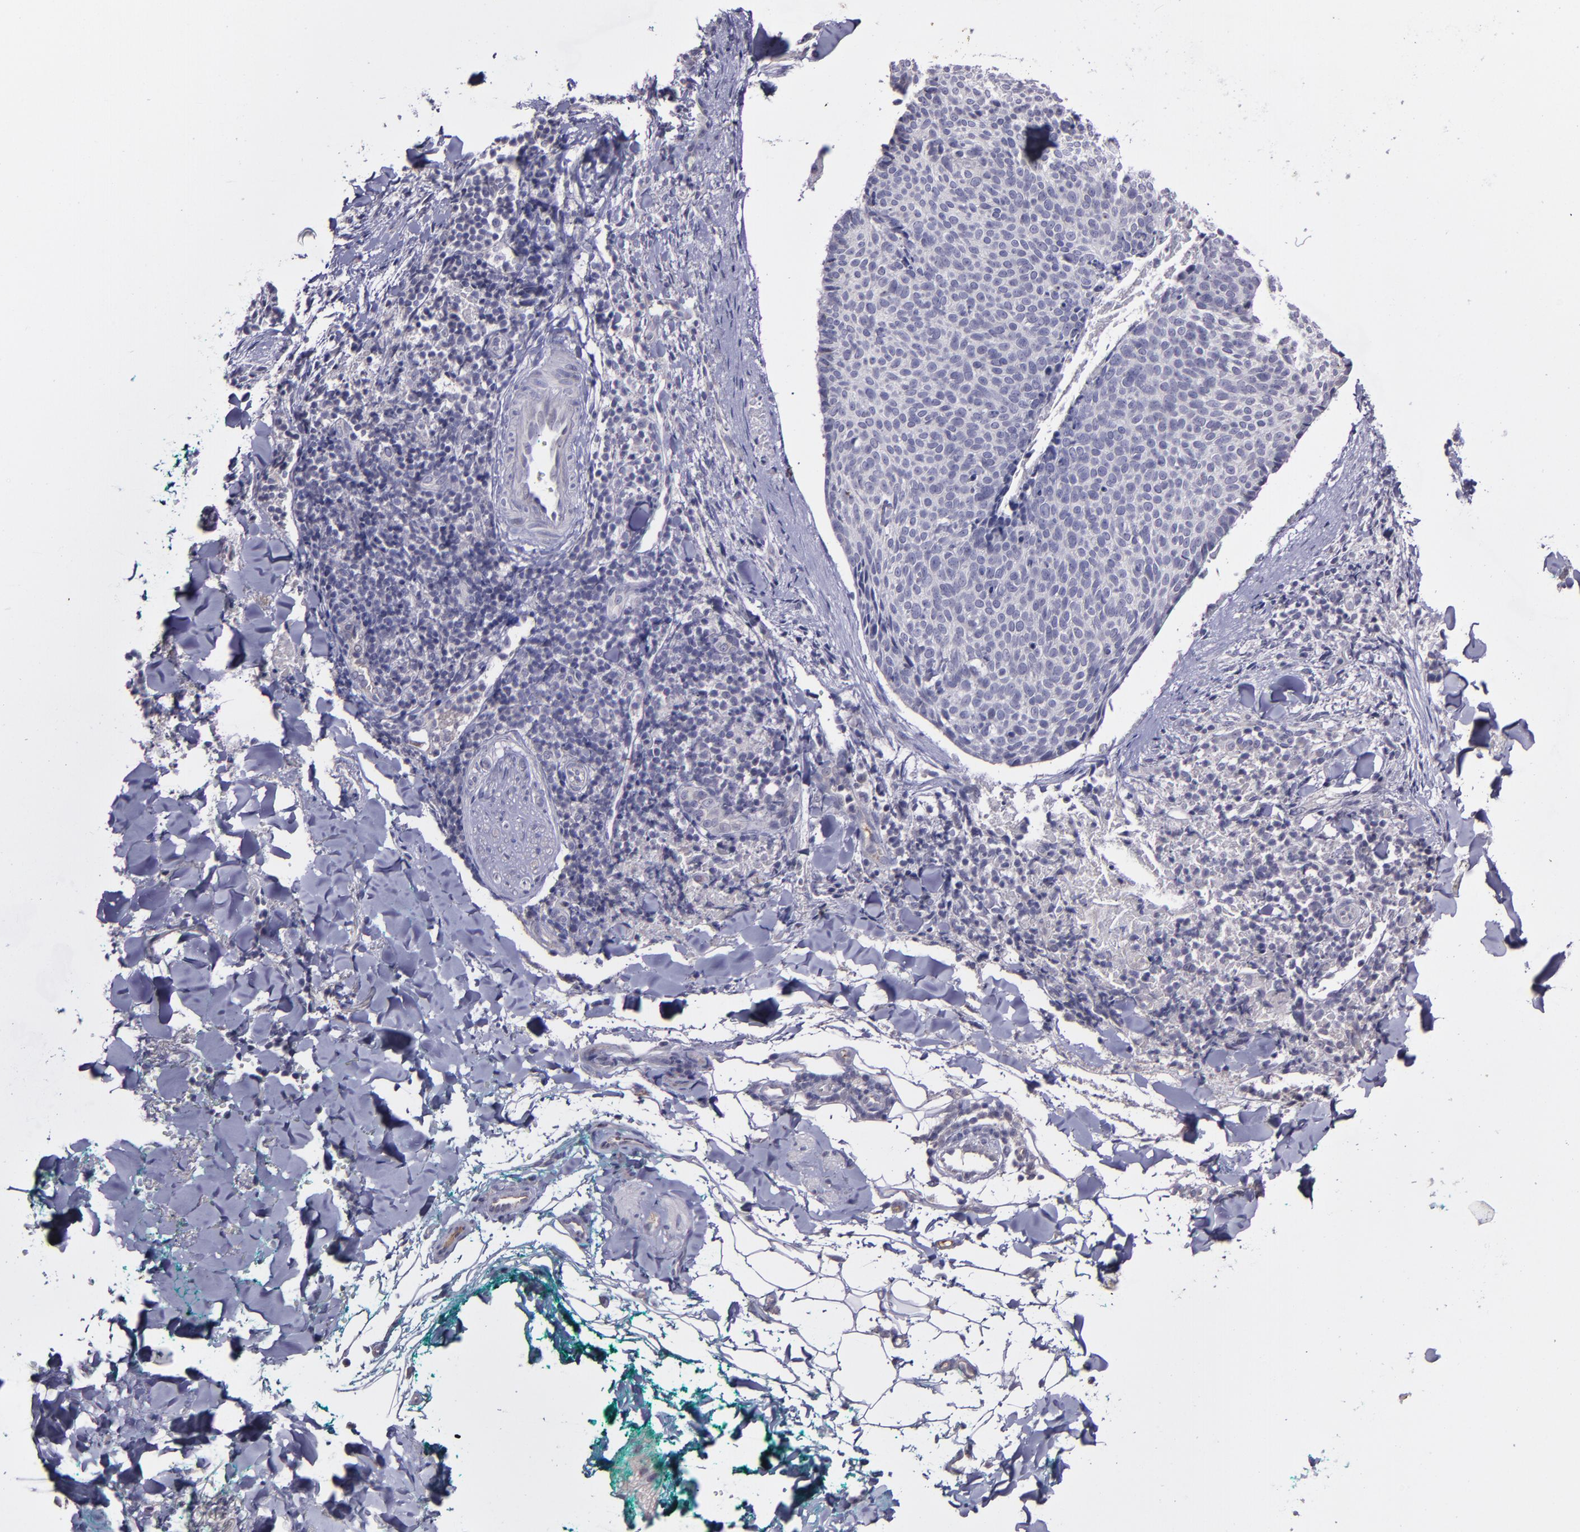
{"staining": {"intensity": "negative", "quantity": "none", "location": "none"}, "tissue": "skin cancer", "cell_type": "Tumor cells", "image_type": "cancer", "snomed": [{"axis": "morphology", "description": "Normal tissue, NOS"}, {"axis": "morphology", "description": "Basal cell carcinoma"}, {"axis": "topography", "description": "Skin"}], "caption": "Immunohistochemistry image of skin cancer stained for a protein (brown), which reveals no expression in tumor cells.", "gene": "MASP1", "patient": {"sex": "female", "age": 57}}